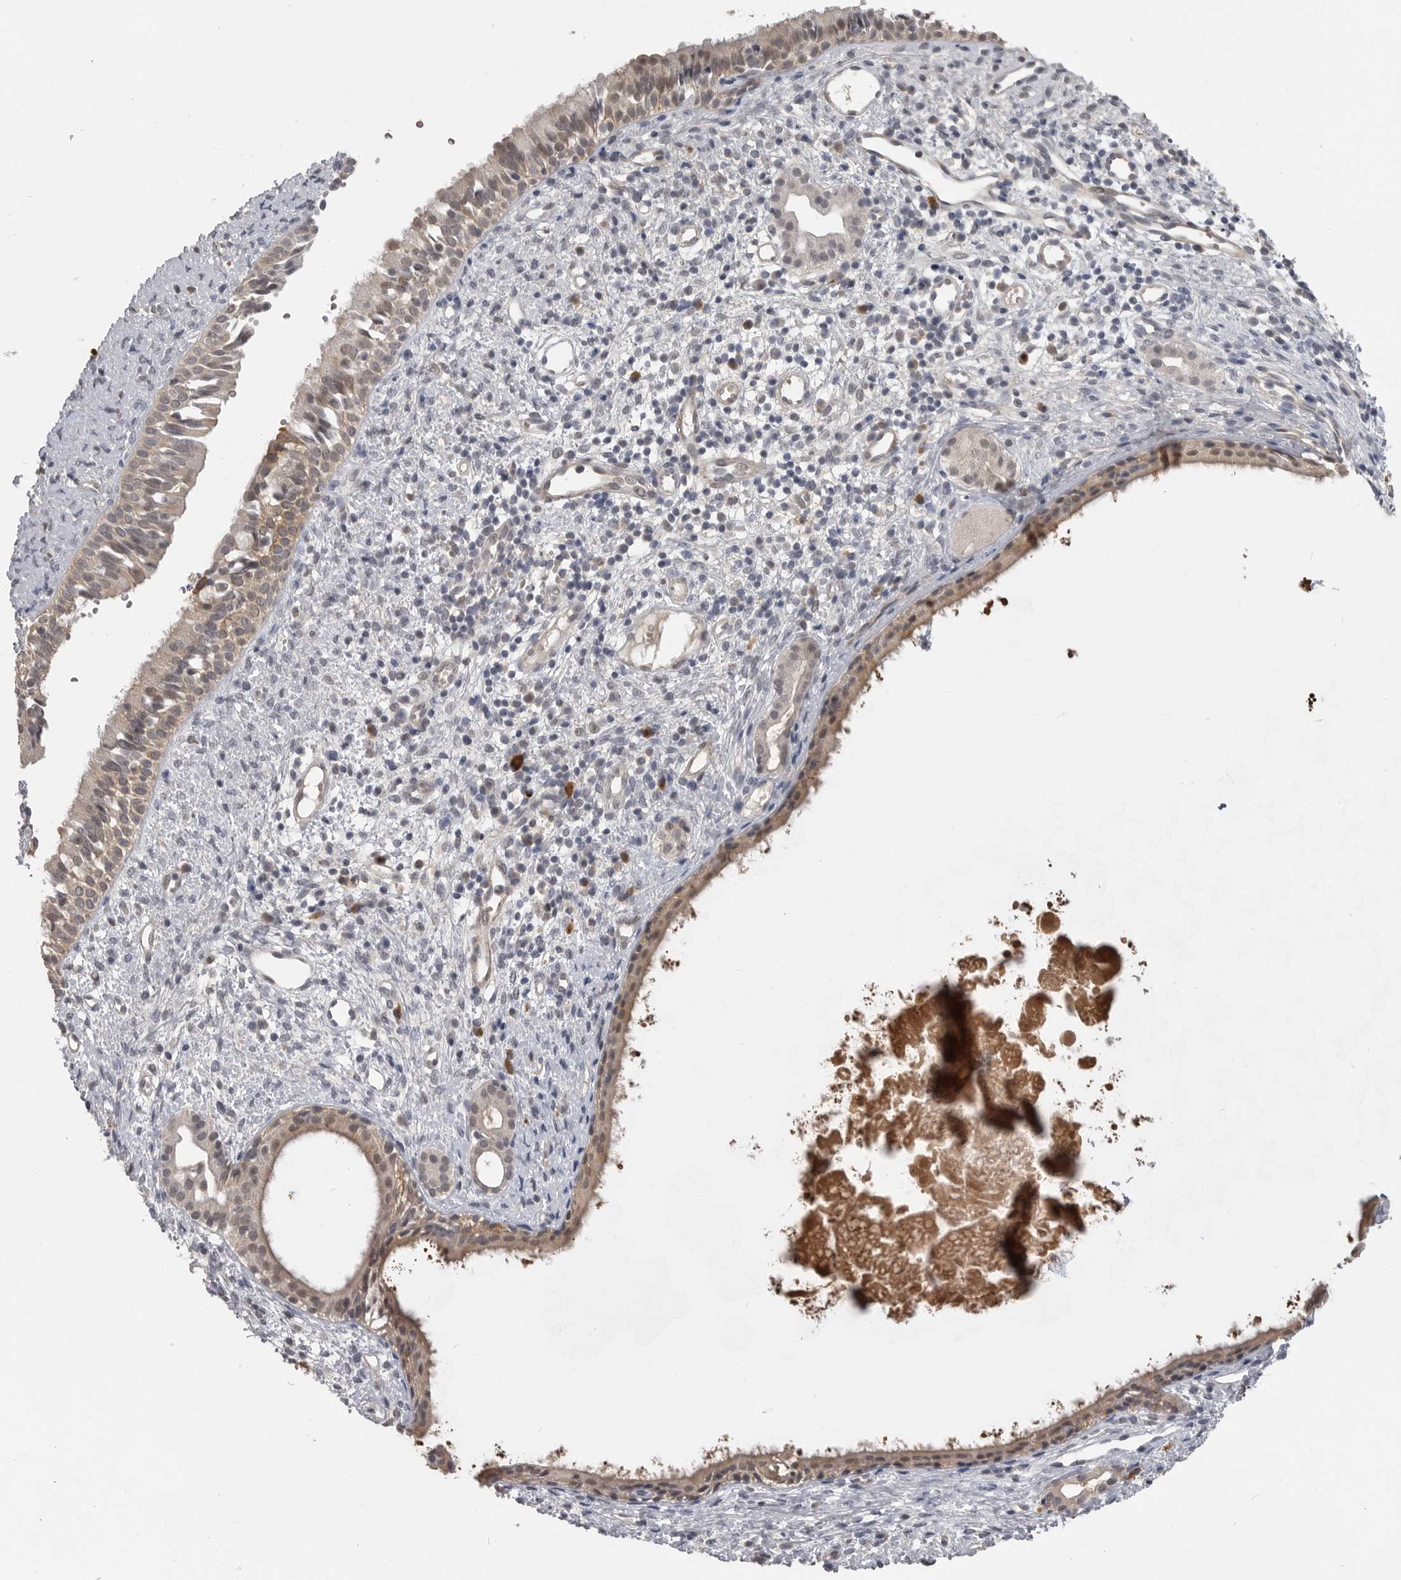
{"staining": {"intensity": "weak", "quantity": ">75%", "location": "cytoplasmic/membranous"}, "tissue": "nasopharynx", "cell_type": "Respiratory epithelial cells", "image_type": "normal", "snomed": [{"axis": "morphology", "description": "Normal tissue, NOS"}, {"axis": "topography", "description": "Nasopharynx"}], "caption": "This image demonstrates benign nasopharynx stained with immunohistochemistry (IHC) to label a protein in brown. The cytoplasmic/membranous of respiratory epithelial cells show weak positivity for the protein. Nuclei are counter-stained blue.", "gene": "PLEKHF1", "patient": {"sex": "male", "age": 22}}